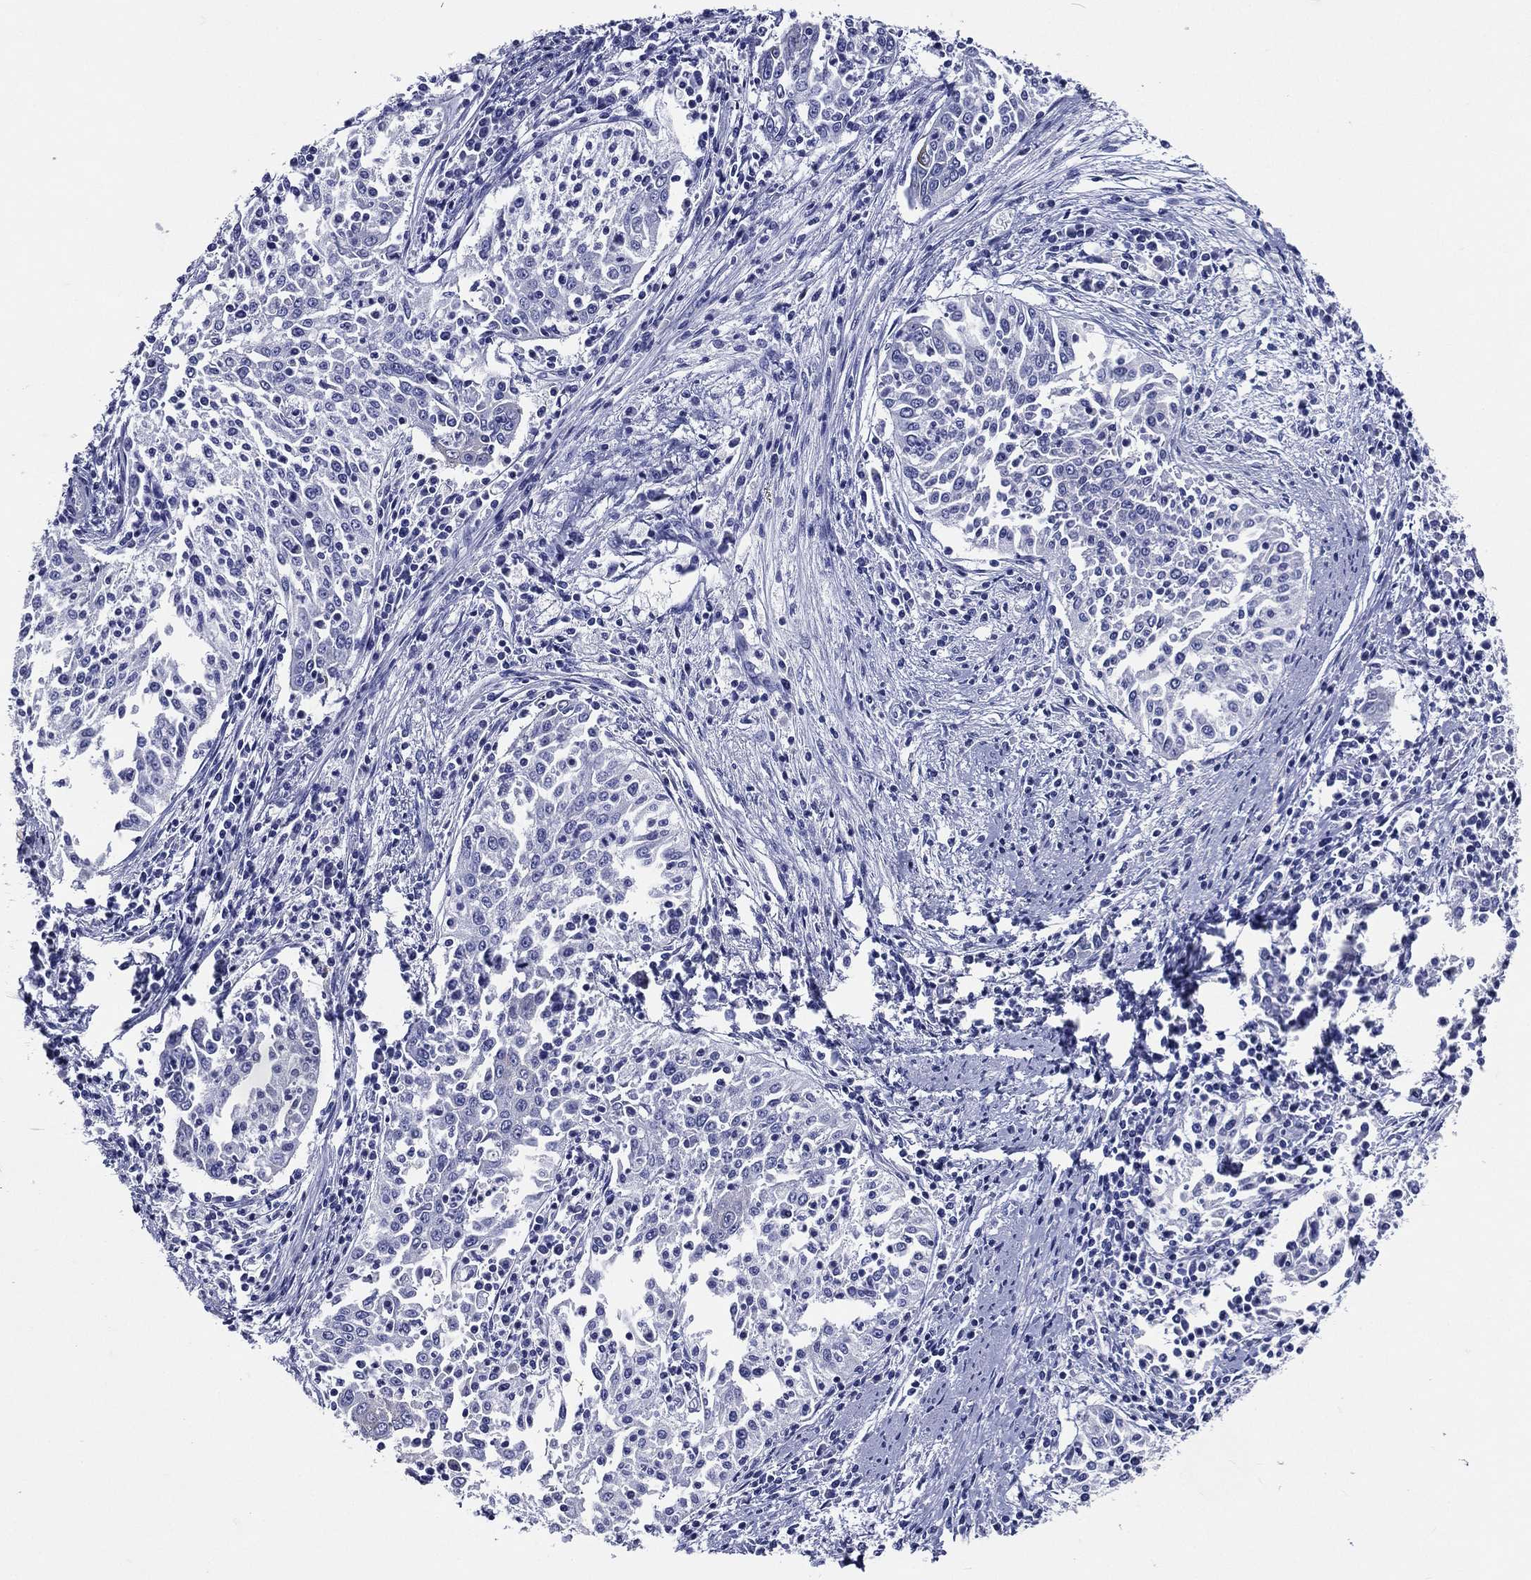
{"staining": {"intensity": "moderate", "quantity": "<25%", "location": "cytoplasmic/membranous"}, "tissue": "cervical cancer", "cell_type": "Tumor cells", "image_type": "cancer", "snomed": [{"axis": "morphology", "description": "Squamous cell carcinoma, NOS"}, {"axis": "topography", "description": "Cervix"}], "caption": "Human cervical squamous cell carcinoma stained with a protein marker demonstrates moderate staining in tumor cells.", "gene": "ACE2", "patient": {"sex": "female", "age": 41}}